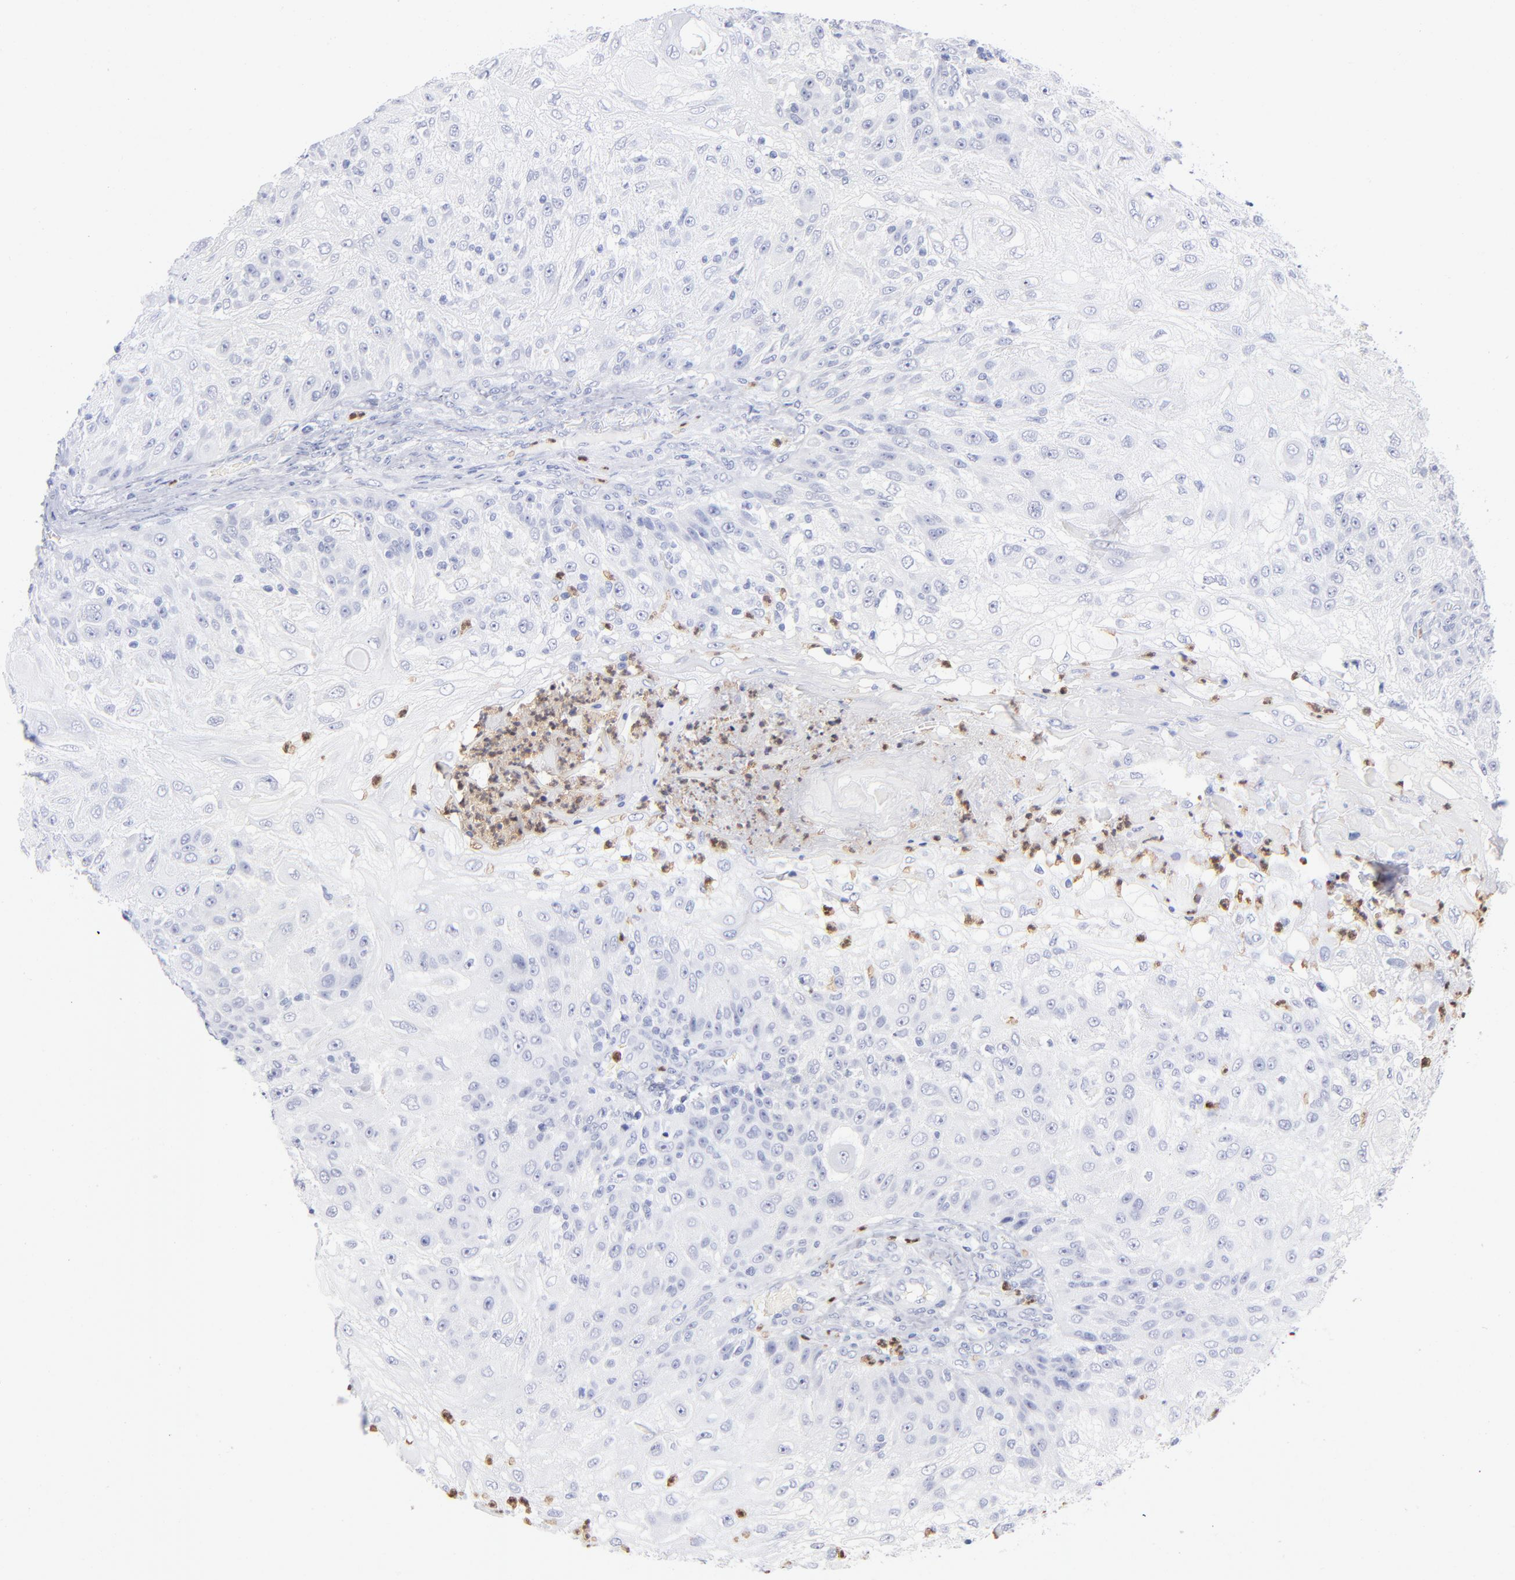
{"staining": {"intensity": "negative", "quantity": "none", "location": "none"}, "tissue": "skin cancer", "cell_type": "Tumor cells", "image_type": "cancer", "snomed": [{"axis": "morphology", "description": "Normal tissue, NOS"}, {"axis": "morphology", "description": "Squamous cell carcinoma, NOS"}, {"axis": "topography", "description": "Skin"}], "caption": "Tumor cells show no significant expression in skin squamous cell carcinoma.", "gene": "ARG1", "patient": {"sex": "female", "age": 83}}